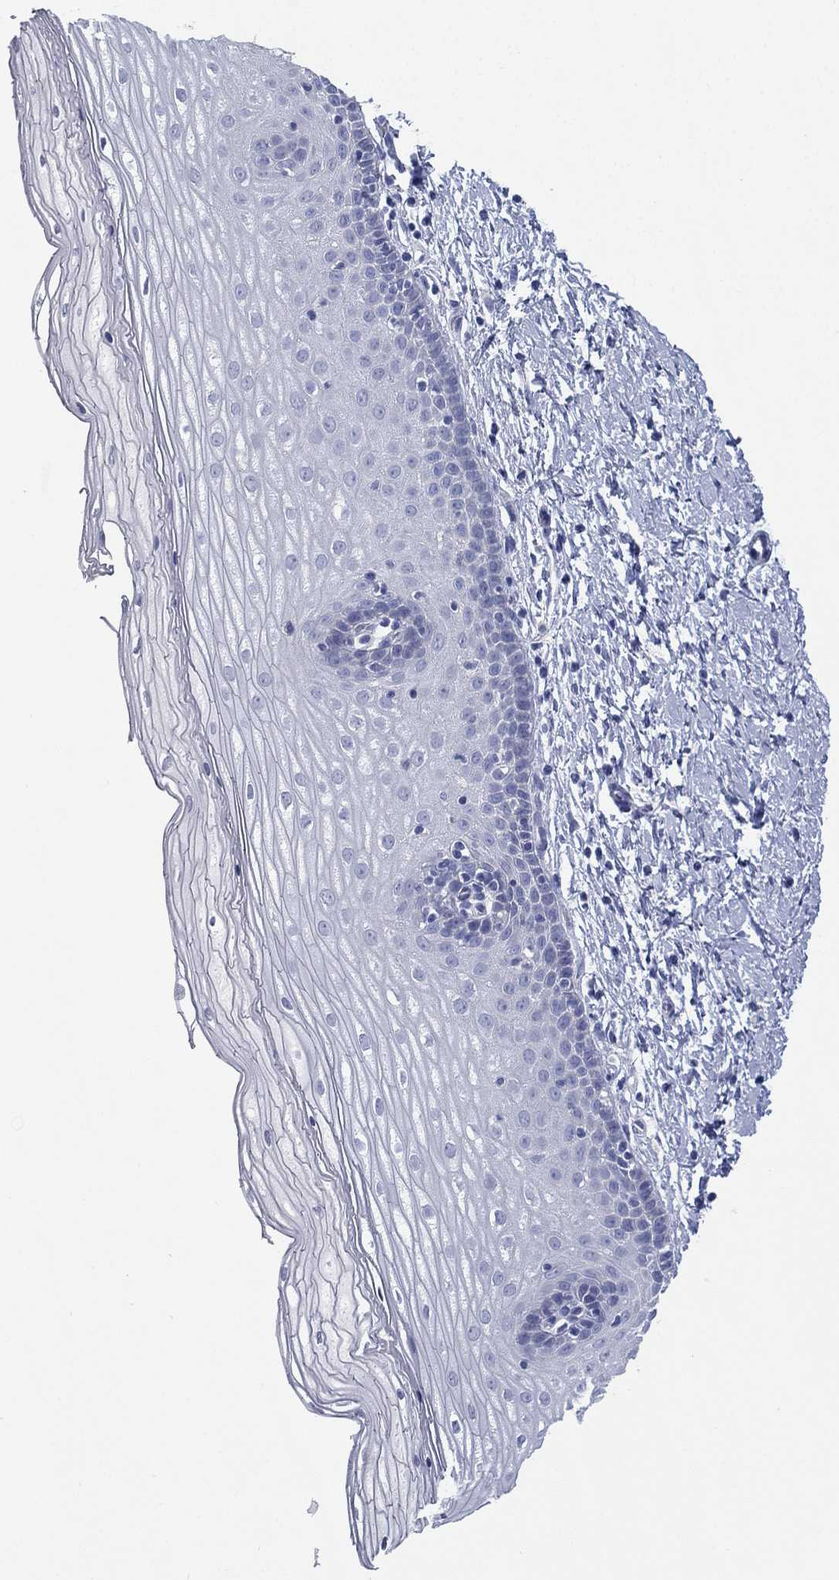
{"staining": {"intensity": "negative", "quantity": "none", "location": "none"}, "tissue": "cervix", "cell_type": "Squamous epithelial cells", "image_type": "normal", "snomed": [{"axis": "morphology", "description": "Normal tissue, NOS"}, {"axis": "topography", "description": "Cervix"}], "caption": "This is a histopathology image of immunohistochemistry staining of unremarkable cervix, which shows no positivity in squamous epithelial cells. (Brightfield microscopy of DAB (3,3'-diaminobenzidine) IHC at high magnification).", "gene": "FCER2", "patient": {"sex": "female", "age": 37}}